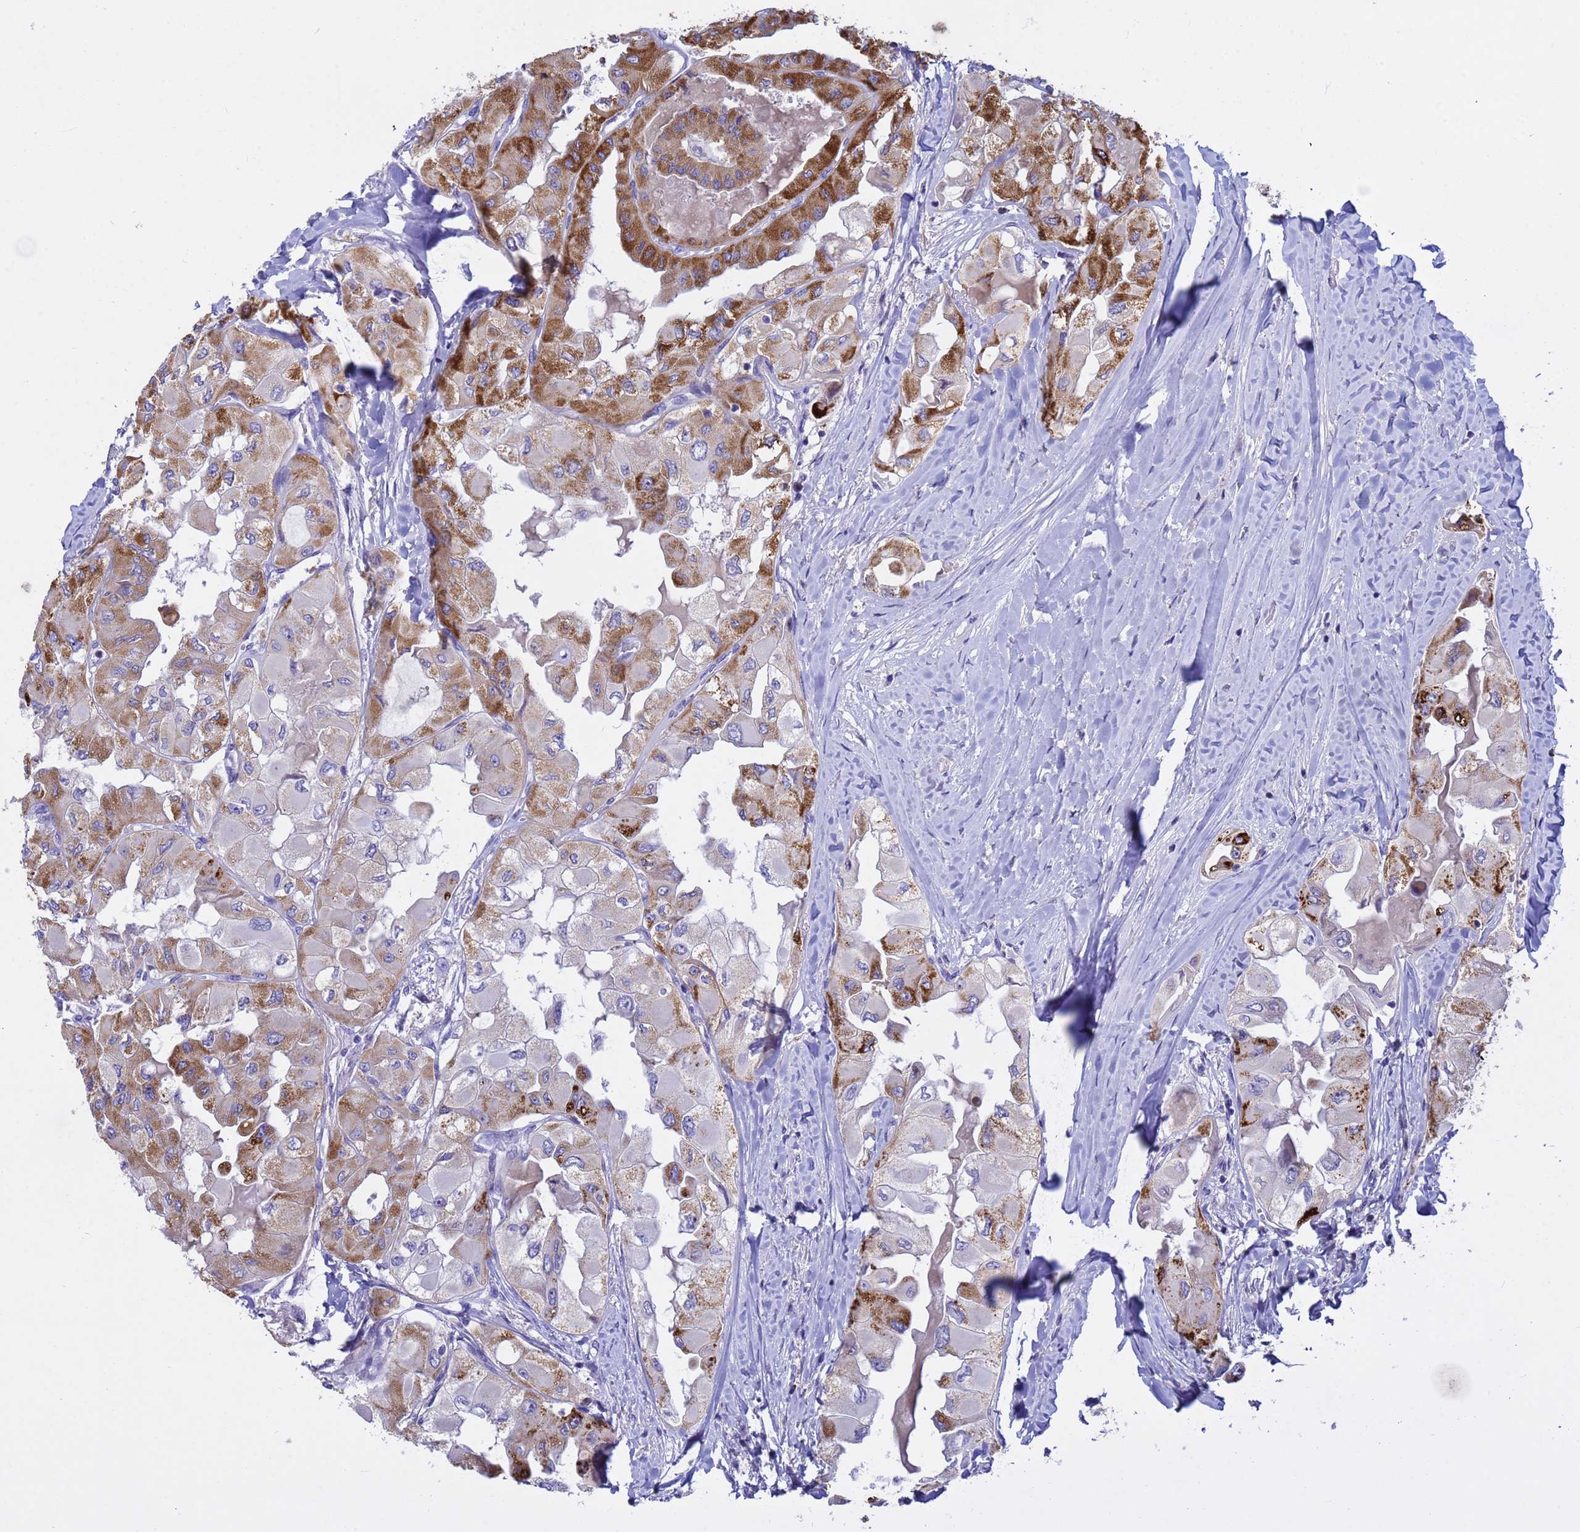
{"staining": {"intensity": "strong", "quantity": "25%-75%", "location": "cytoplasmic/membranous"}, "tissue": "thyroid cancer", "cell_type": "Tumor cells", "image_type": "cancer", "snomed": [{"axis": "morphology", "description": "Normal tissue, NOS"}, {"axis": "morphology", "description": "Papillary adenocarcinoma, NOS"}, {"axis": "topography", "description": "Thyroid gland"}], "caption": "Strong cytoplasmic/membranous protein staining is identified in about 25%-75% of tumor cells in papillary adenocarcinoma (thyroid).", "gene": "TUBGCP3", "patient": {"sex": "female", "age": 59}}